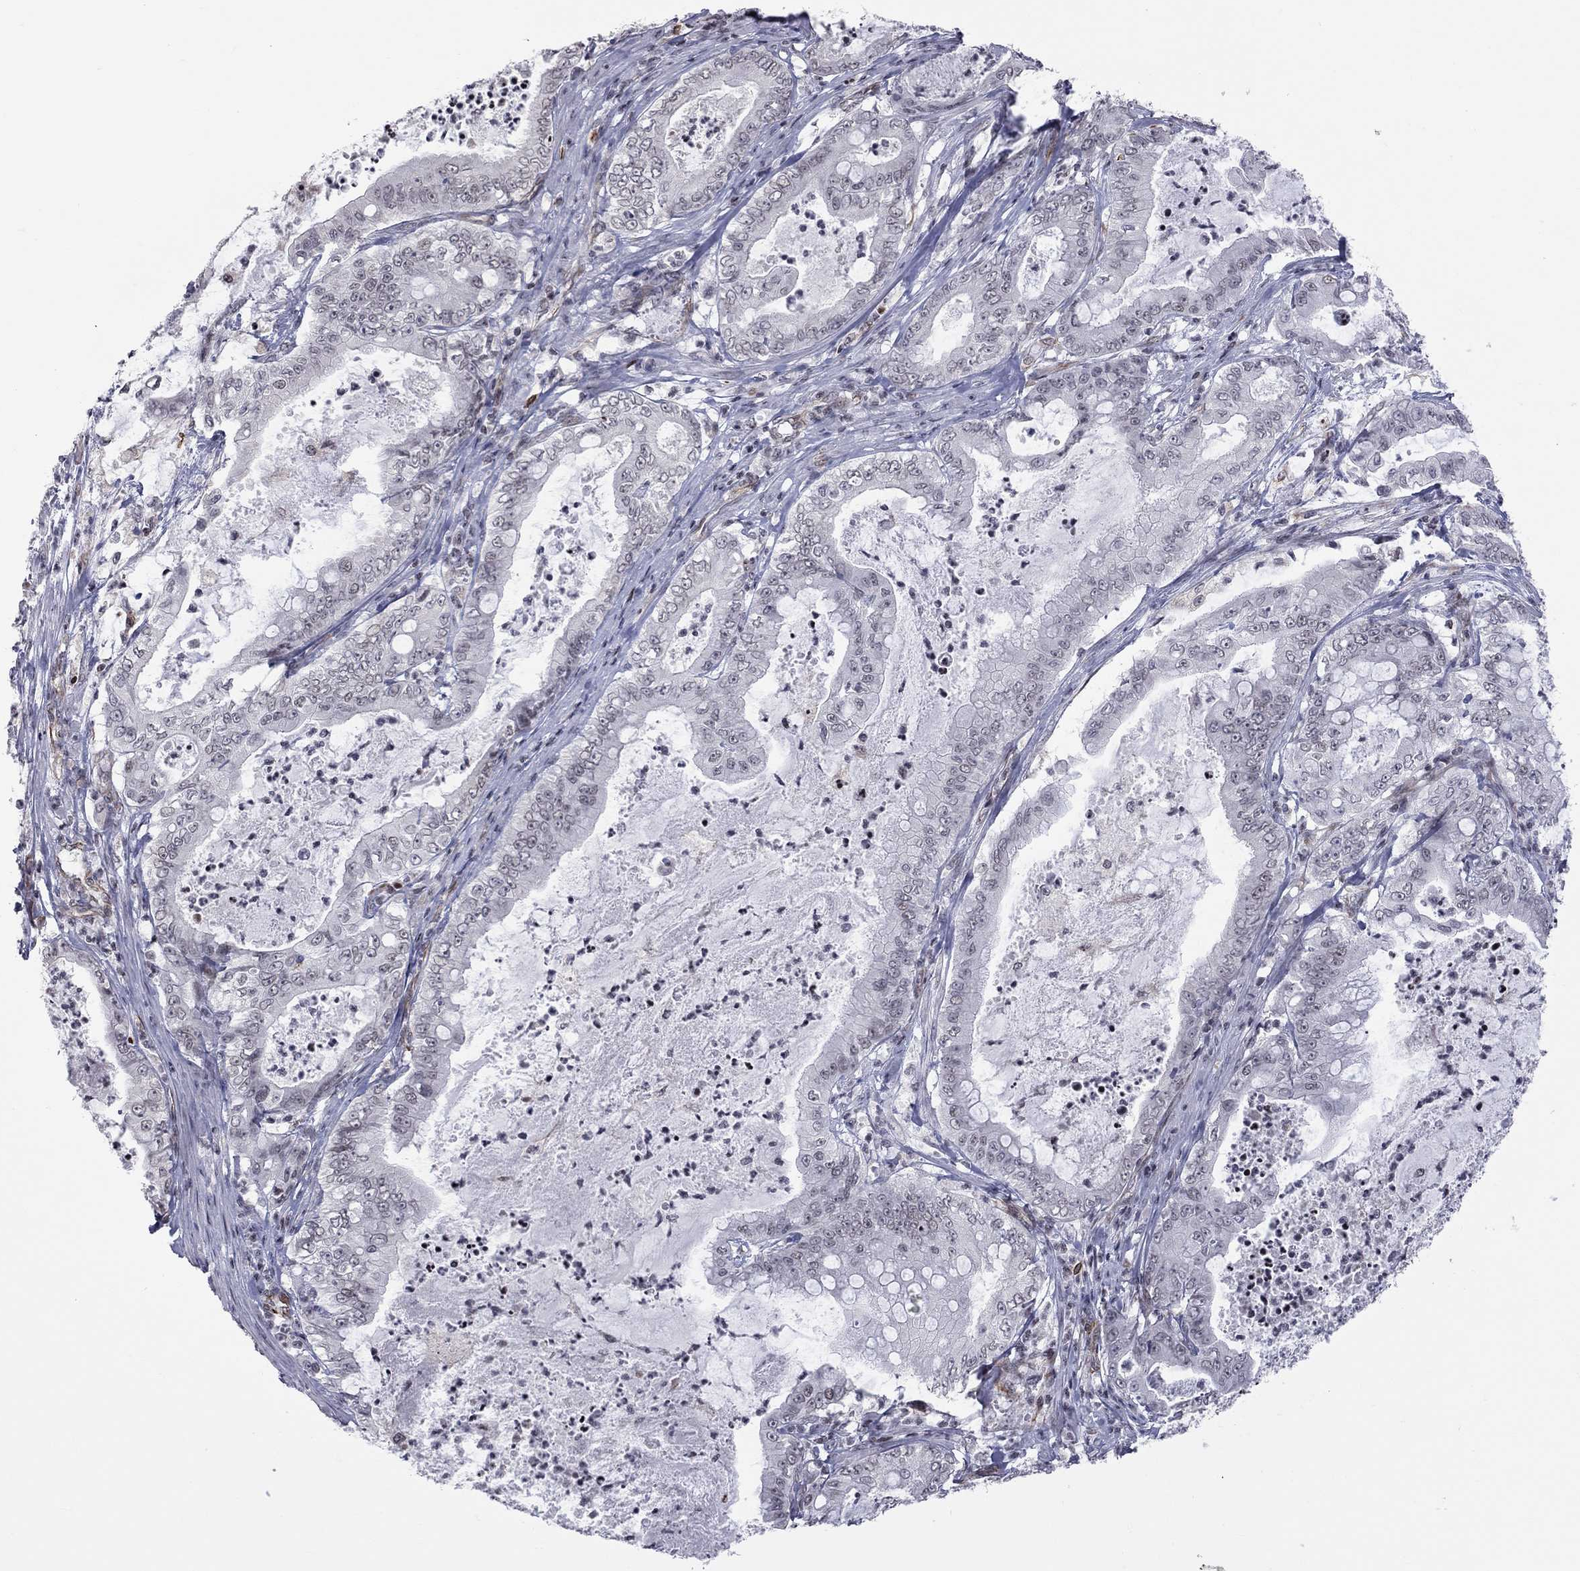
{"staining": {"intensity": "negative", "quantity": "none", "location": "none"}, "tissue": "pancreatic cancer", "cell_type": "Tumor cells", "image_type": "cancer", "snomed": [{"axis": "morphology", "description": "Adenocarcinoma, NOS"}, {"axis": "topography", "description": "Pancreas"}], "caption": "Immunohistochemistry (IHC) of pancreatic adenocarcinoma reveals no positivity in tumor cells.", "gene": "MTNR1B", "patient": {"sex": "male", "age": 71}}